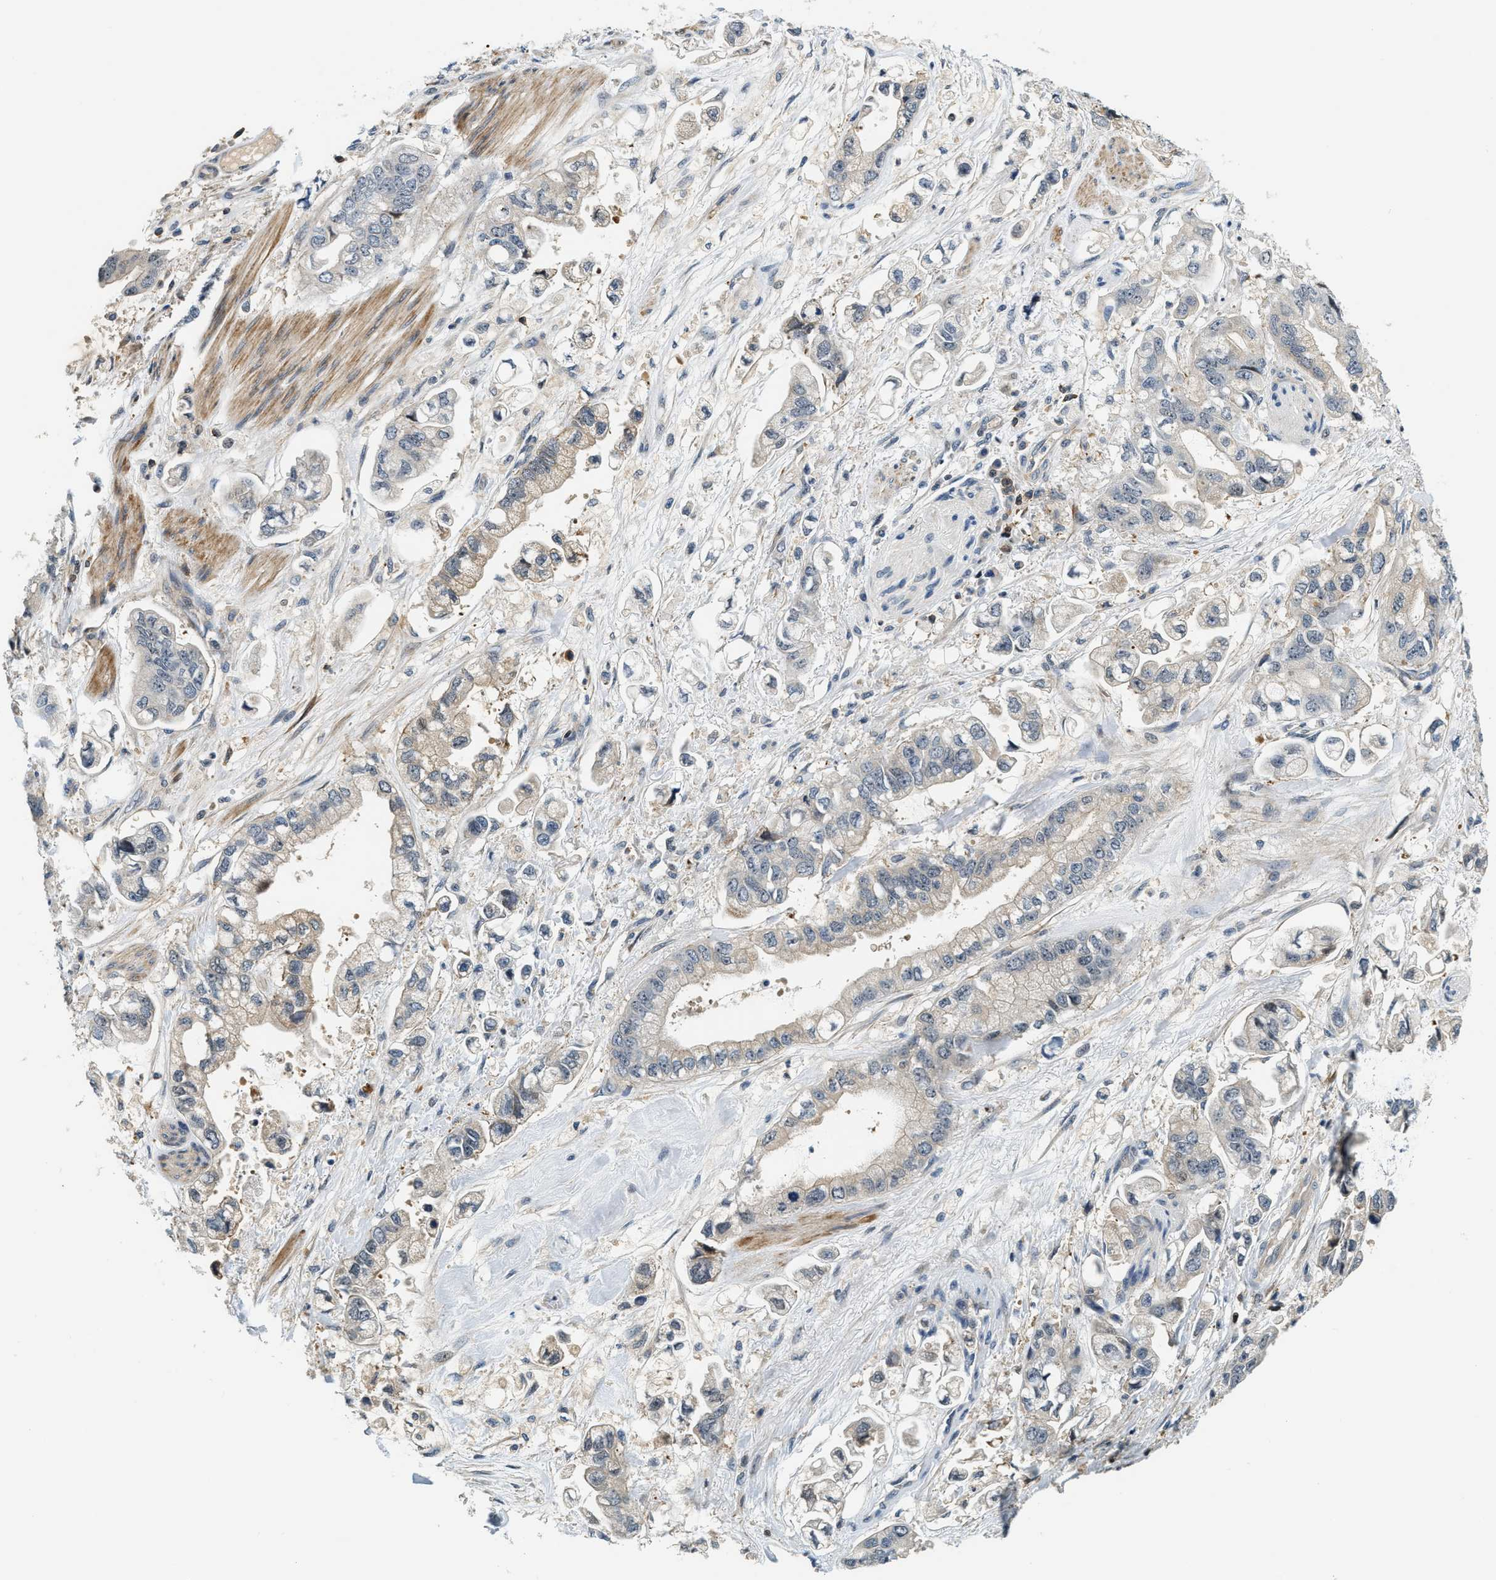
{"staining": {"intensity": "weak", "quantity": "<25%", "location": "cytoplasmic/membranous"}, "tissue": "stomach cancer", "cell_type": "Tumor cells", "image_type": "cancer", "snomed": [{"axis": "morphology", "description": "Normal tissue, NOS"}, {"axis": "morphology", "description": "Adenocarcinoma, NOS"}, {"axis": "topography", "description": "Stomach"}], "caption": "Immunohistochemistry (IHC) histopathology image of stomach cancer stained for a protein (brown), which demonstrates no expression in tumor cells.", "gene": "SAMD9", "patient": {"sex": "male", "age": 62}}